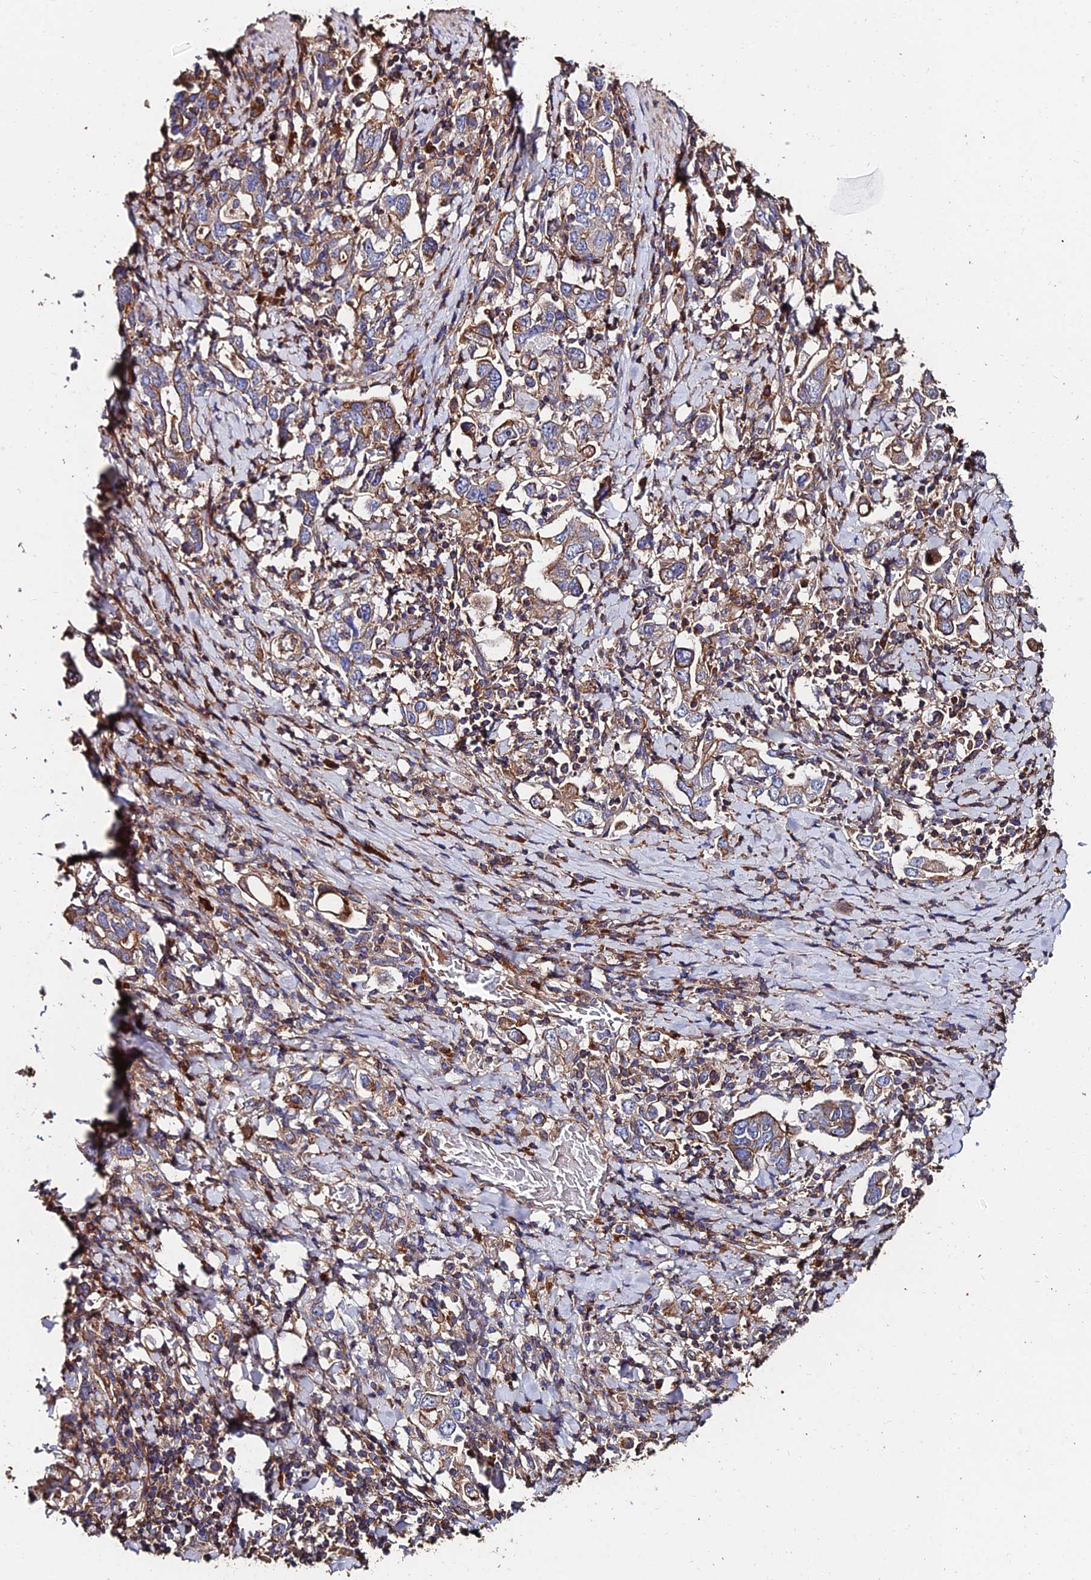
{"staining": {"intensity": "weak", "quantity": ">75%", "location": "cytoplasmic/membranous"}, "tissue": "stomach cancer", "cell_type": "Tumor cells", "image_type": "cancer", "snomed": [{"axis": "morphology", "description": "Adenocarcinoma, NOS"}, {"axis": "topography", "description": "Stomach, upper"}, {"axis": "topography", "description": "Stomach"}], "caption": "High-power microscopy captured an immunohistochemistry micrograph of adenocarcinoma (stomach), revealing weak cytoplasmic/membranous staining in about >75% of tumor cells.", "gene": "EXT1", "patient": {"sex": "male", "age": 62}}